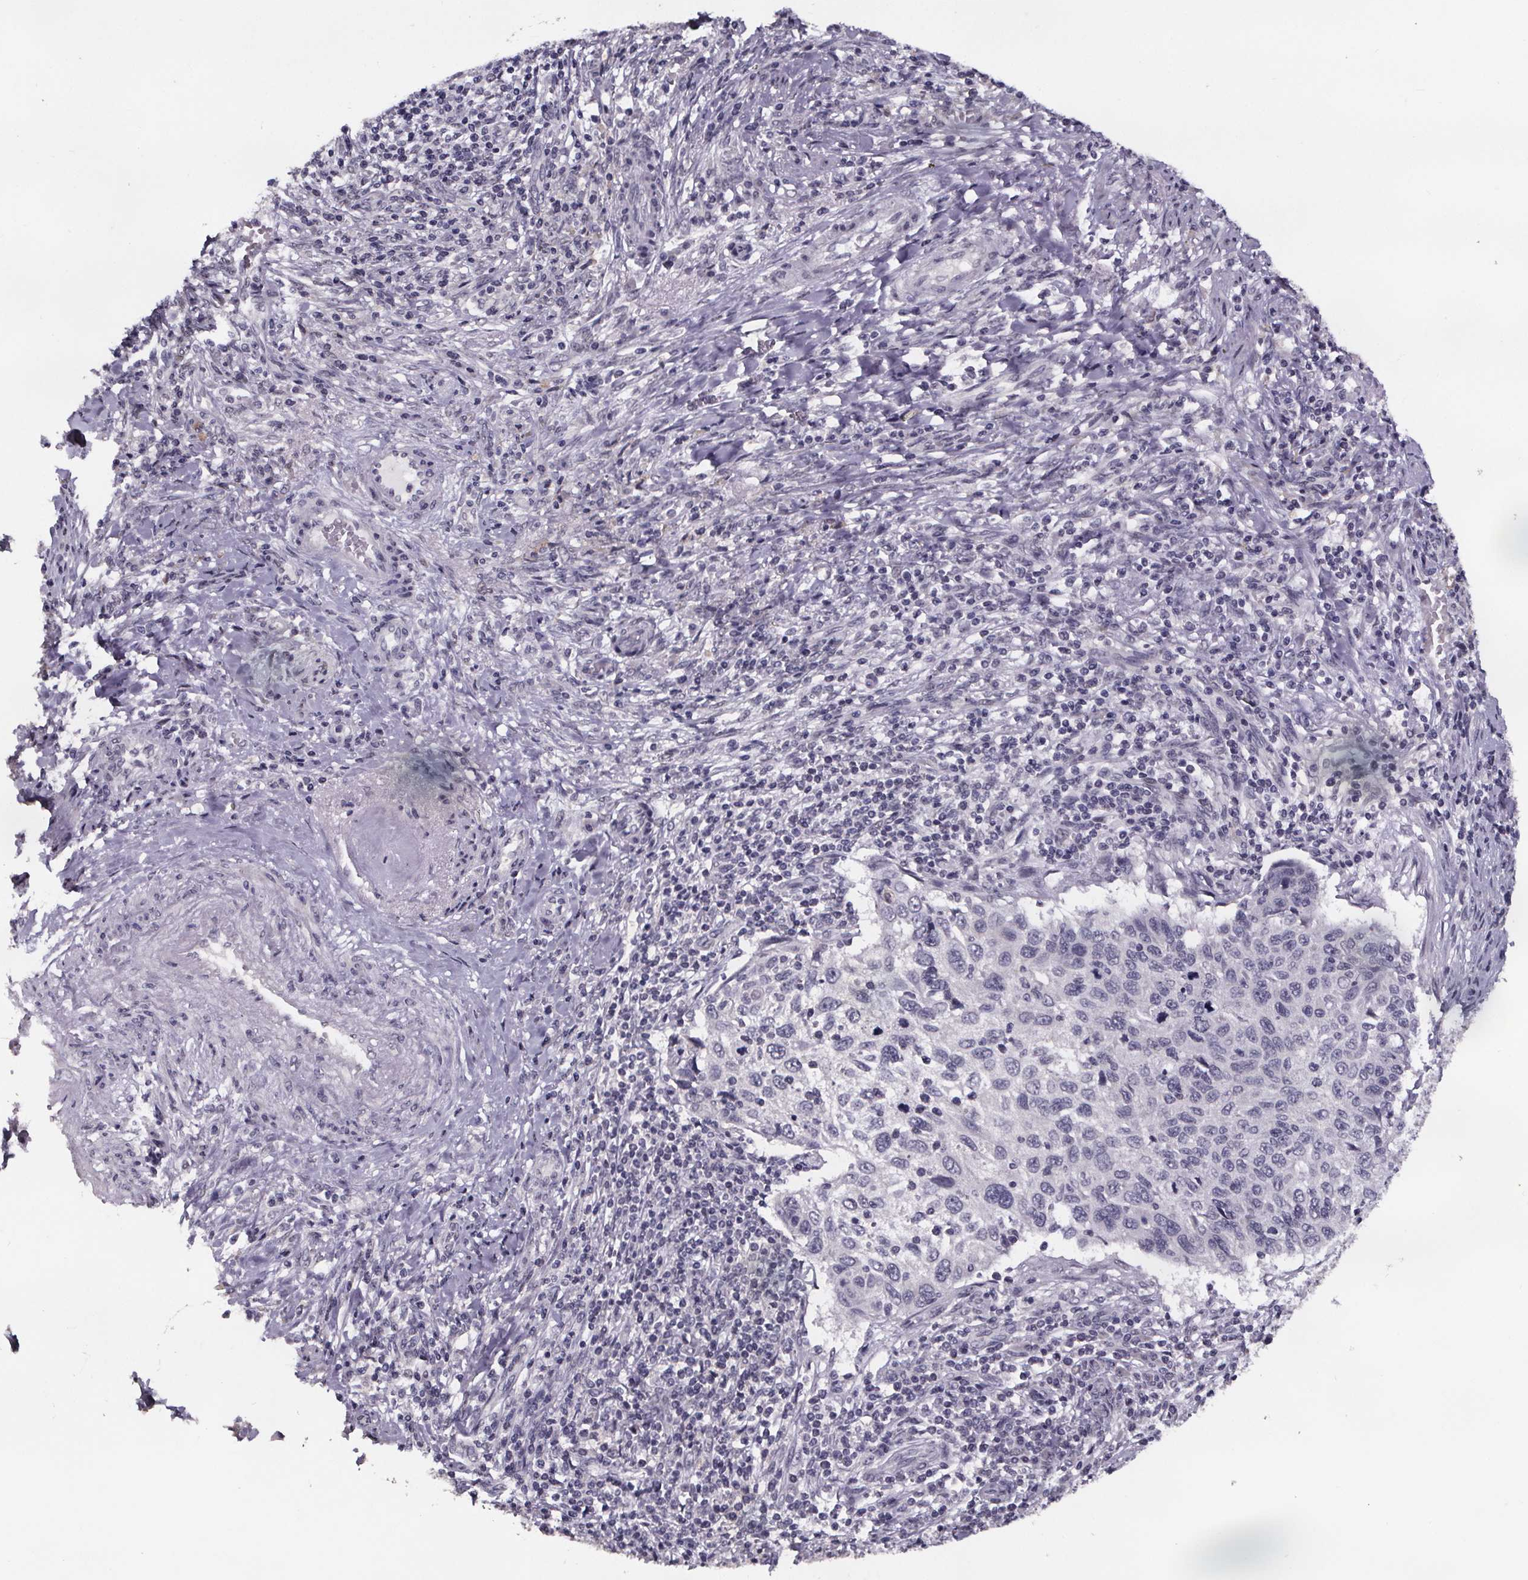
{"staining": {"intensity": "negative", "quantity": "none", "location": "none"}, "tissue": "cervical cancer", "cell_type": "Tumor cells", "image_type": "cancer", "snomed": [{"axis": "morphology", "description": "Squamous cell carcinoma, NOS"}, {"axis": "topography", "description": "Cervix"}], "caption": "Tumor cells show no significant positivity in cervical squamous cell carcinoma. (DAB immunohistochemistry (IHC), high magnification).", "gene": "AR", "patient": {"sex": "female", "age": 70}}